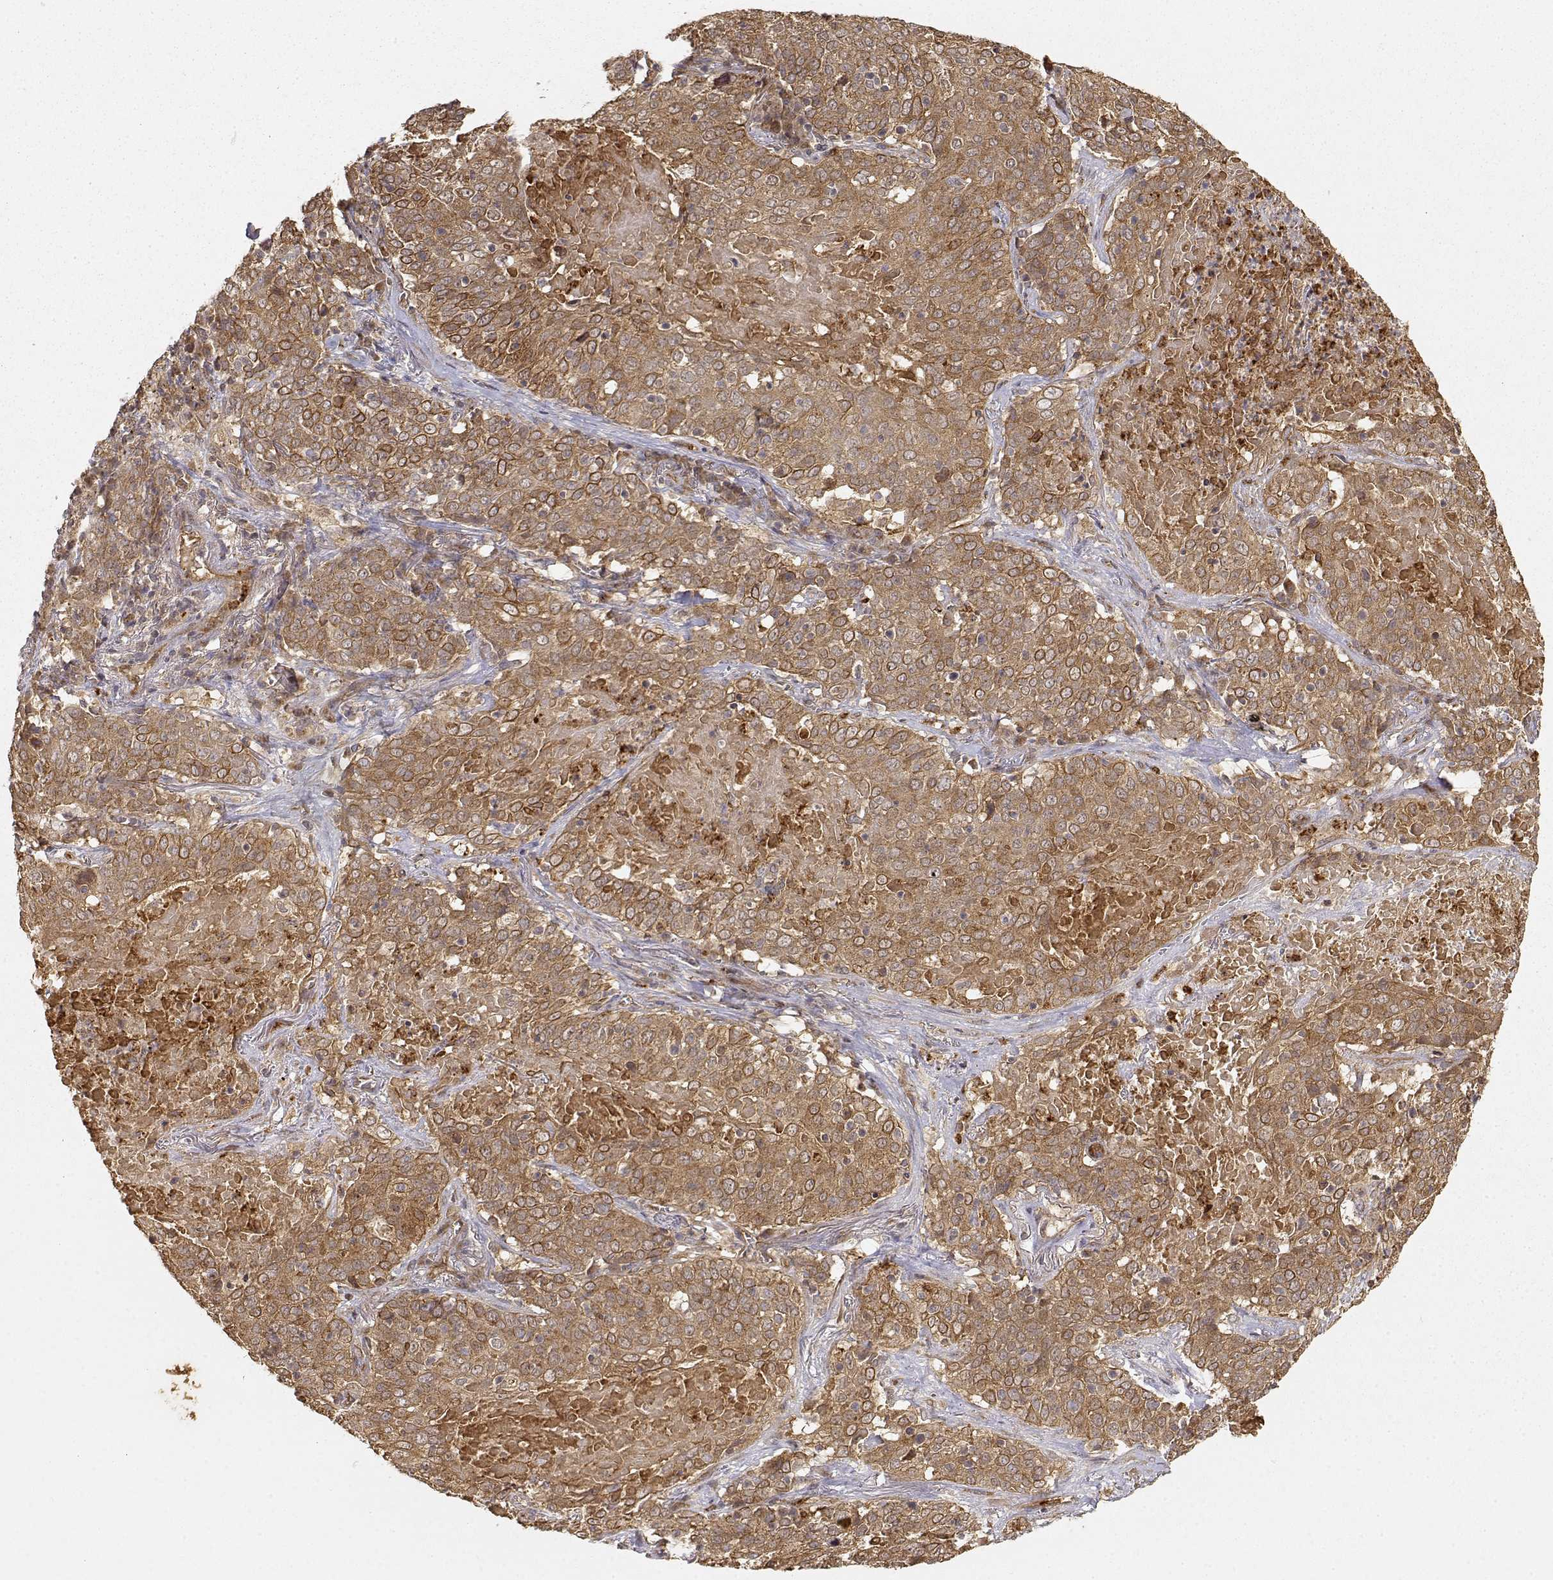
{"staining": {"intensity": "moderate", "quantity": ">75%", "location": "cytoplasmic/membranous"}, "tissue": "lung cancer", "cell_type": "Tumor cells", "image_type": "cancer", "snomed": [{"axis": "morphology", "description": "Squamous cell carcinoma, NOS"}, {"axis": "topography", "description": "Lung"}], "caption": "Protein expression analysis of human lung squamous cell carcinoma reveals moderate cytoplasmic/membranous positivity in about >75% of tumor cells. Using DAB (3,3'-diaminobenzidine) (brown) and hematoxylin (blue) stains, captured at high magnification using brightfield microscopy.", "gene": "CDK5RAP2", "patient": {"sex": "male", "age": 82}}